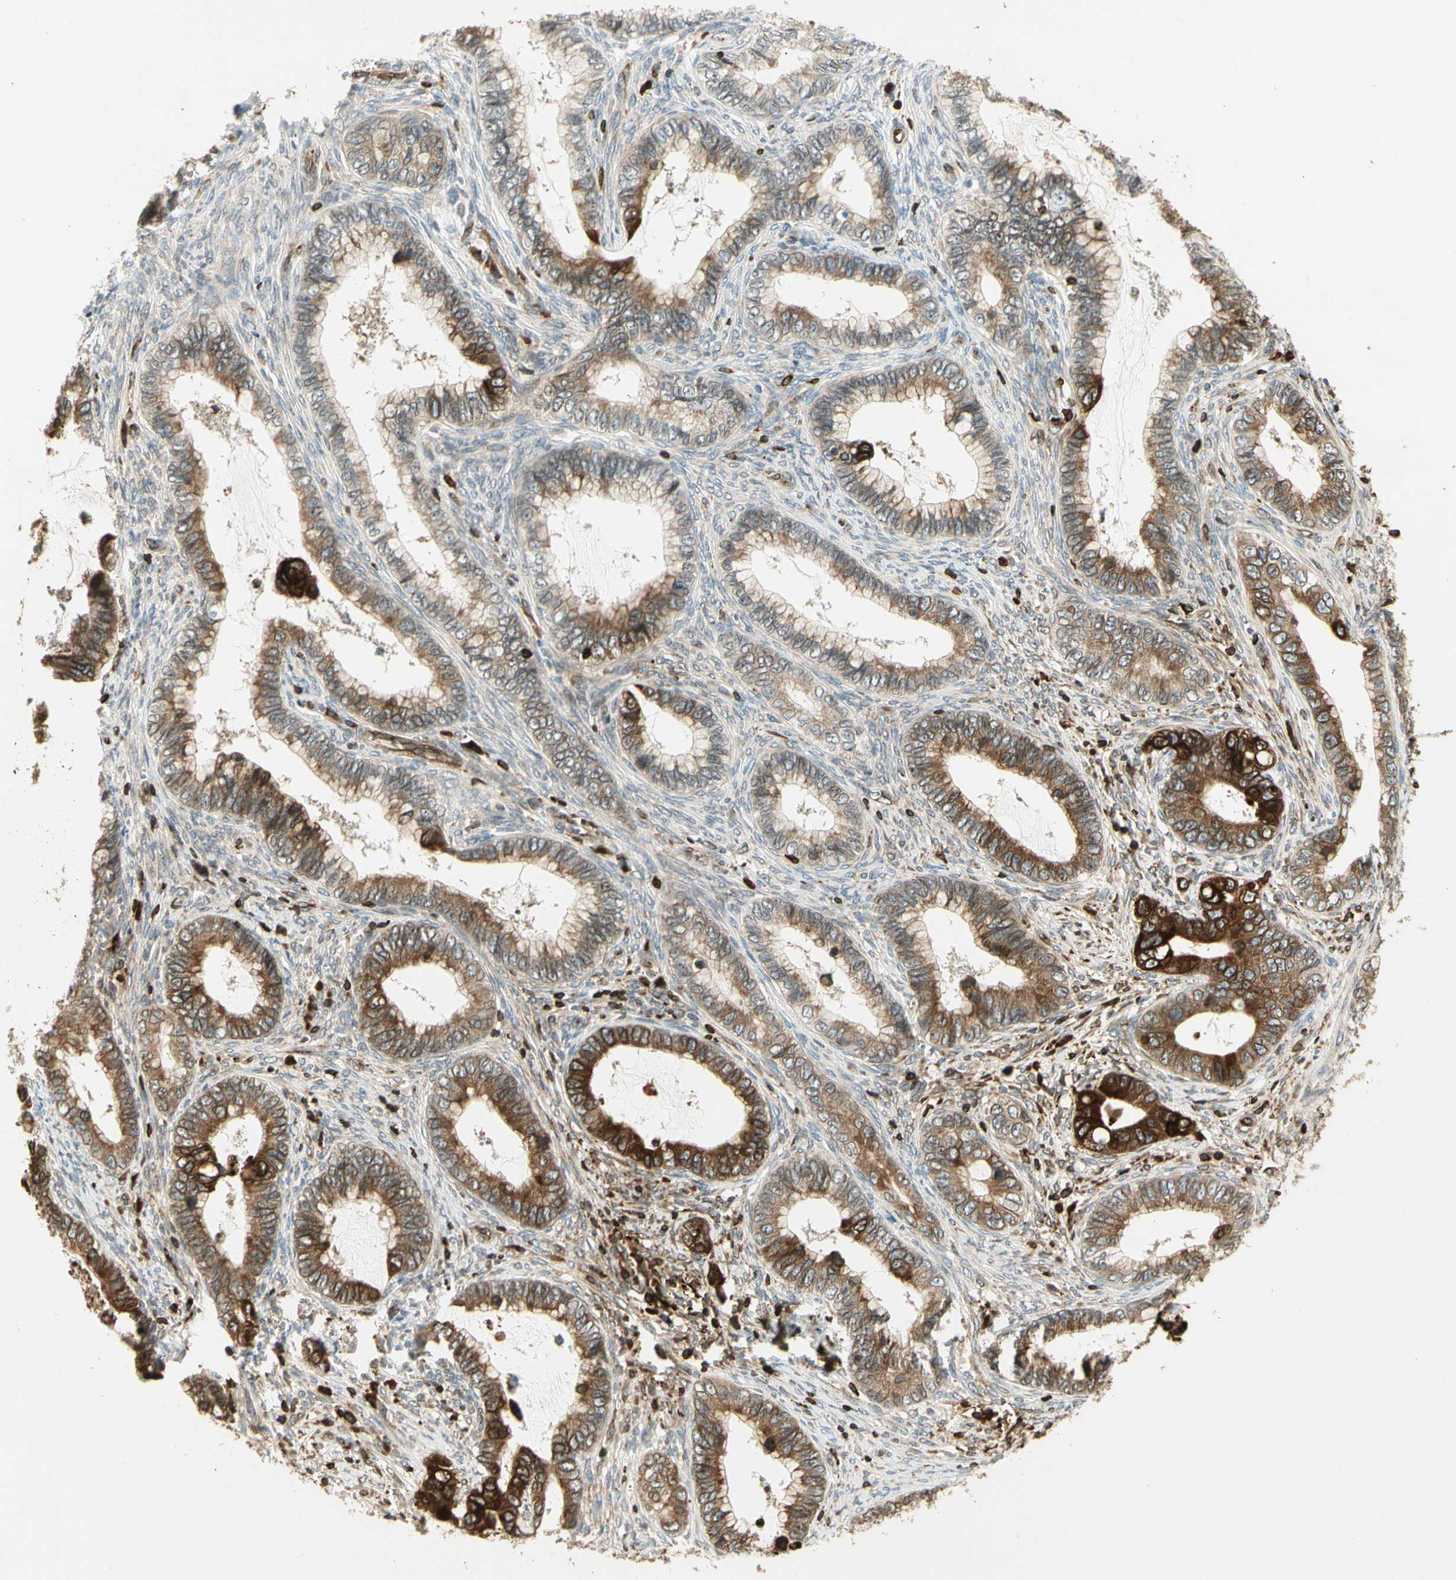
{"staining": {"intensity": "strong", "quantity": ">75%", "location": "cytoplasmic/membranous"}, "tissue": "cervical cancer", "cell_type": "Tumor cells", "image_type": "cancer", "snomed": [{"axis": "morphology", "description": "Adenocarcinoma, NOS"}, {"axis": "topography", "description": "Cervix"}], "caption": "Cervical cancer stained with a brown dye shows strong cytoplasmic/membranous positive expression in approximately >75% of tumor cells.", "gene": "TAPBP", "patient": {"sex": "female", "age": 44}}